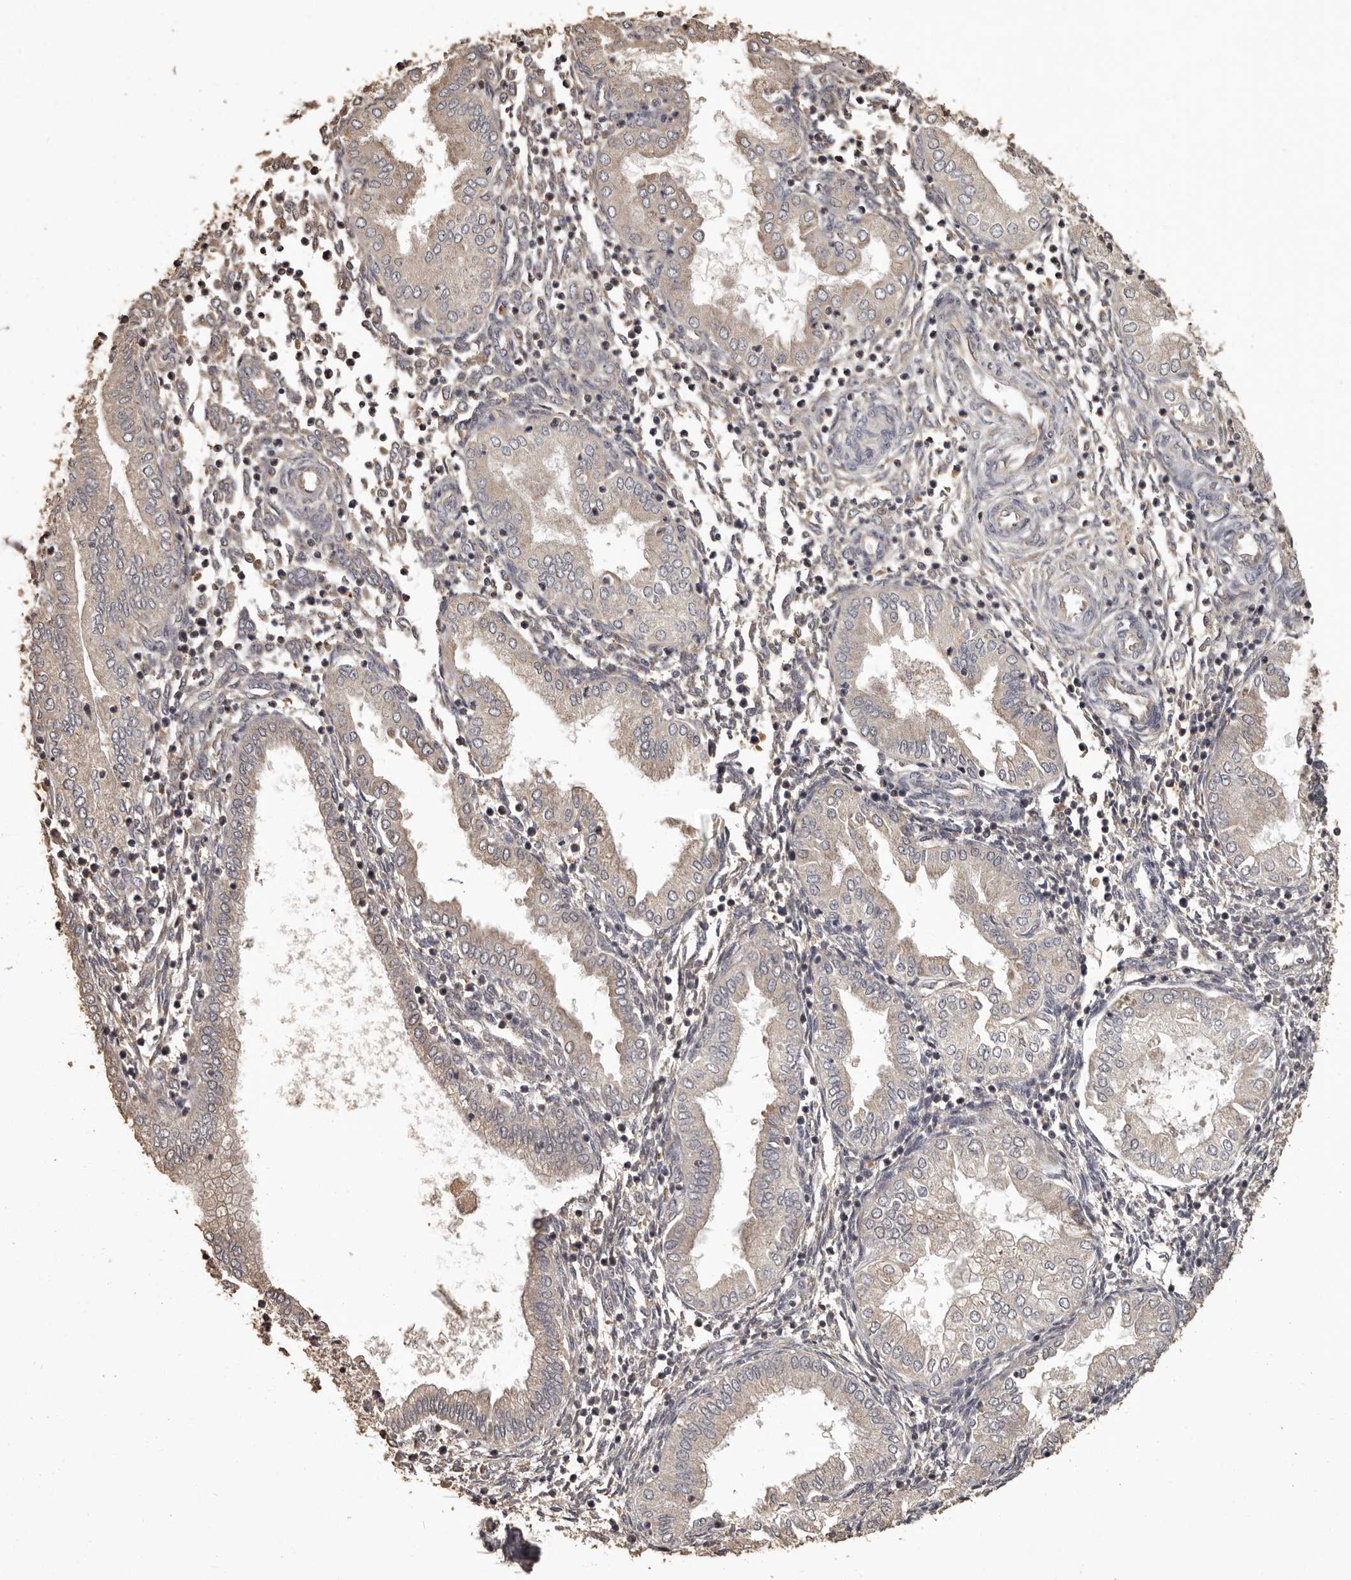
{"staining": {"intensity": "negative", "quantity": "none", "location": "none"}, "tissue": "endometrium", "cell_type": "Cells in endometrial stroma", "image_type": "normal", "snomed": [{"axis": "morphology", "description": "Normal tissue, NOS"}, {"axis": "topography", "description": "Endometrium"}], "caption": "High power microscopy histopathology image of an immunohistochemistry photomicrograph of unremarkable endometrium, revealing no significant positivity in cells in endometrial stroma.", "gene": "MGAT5", "patient": {"sex": "female", "age": 53}}